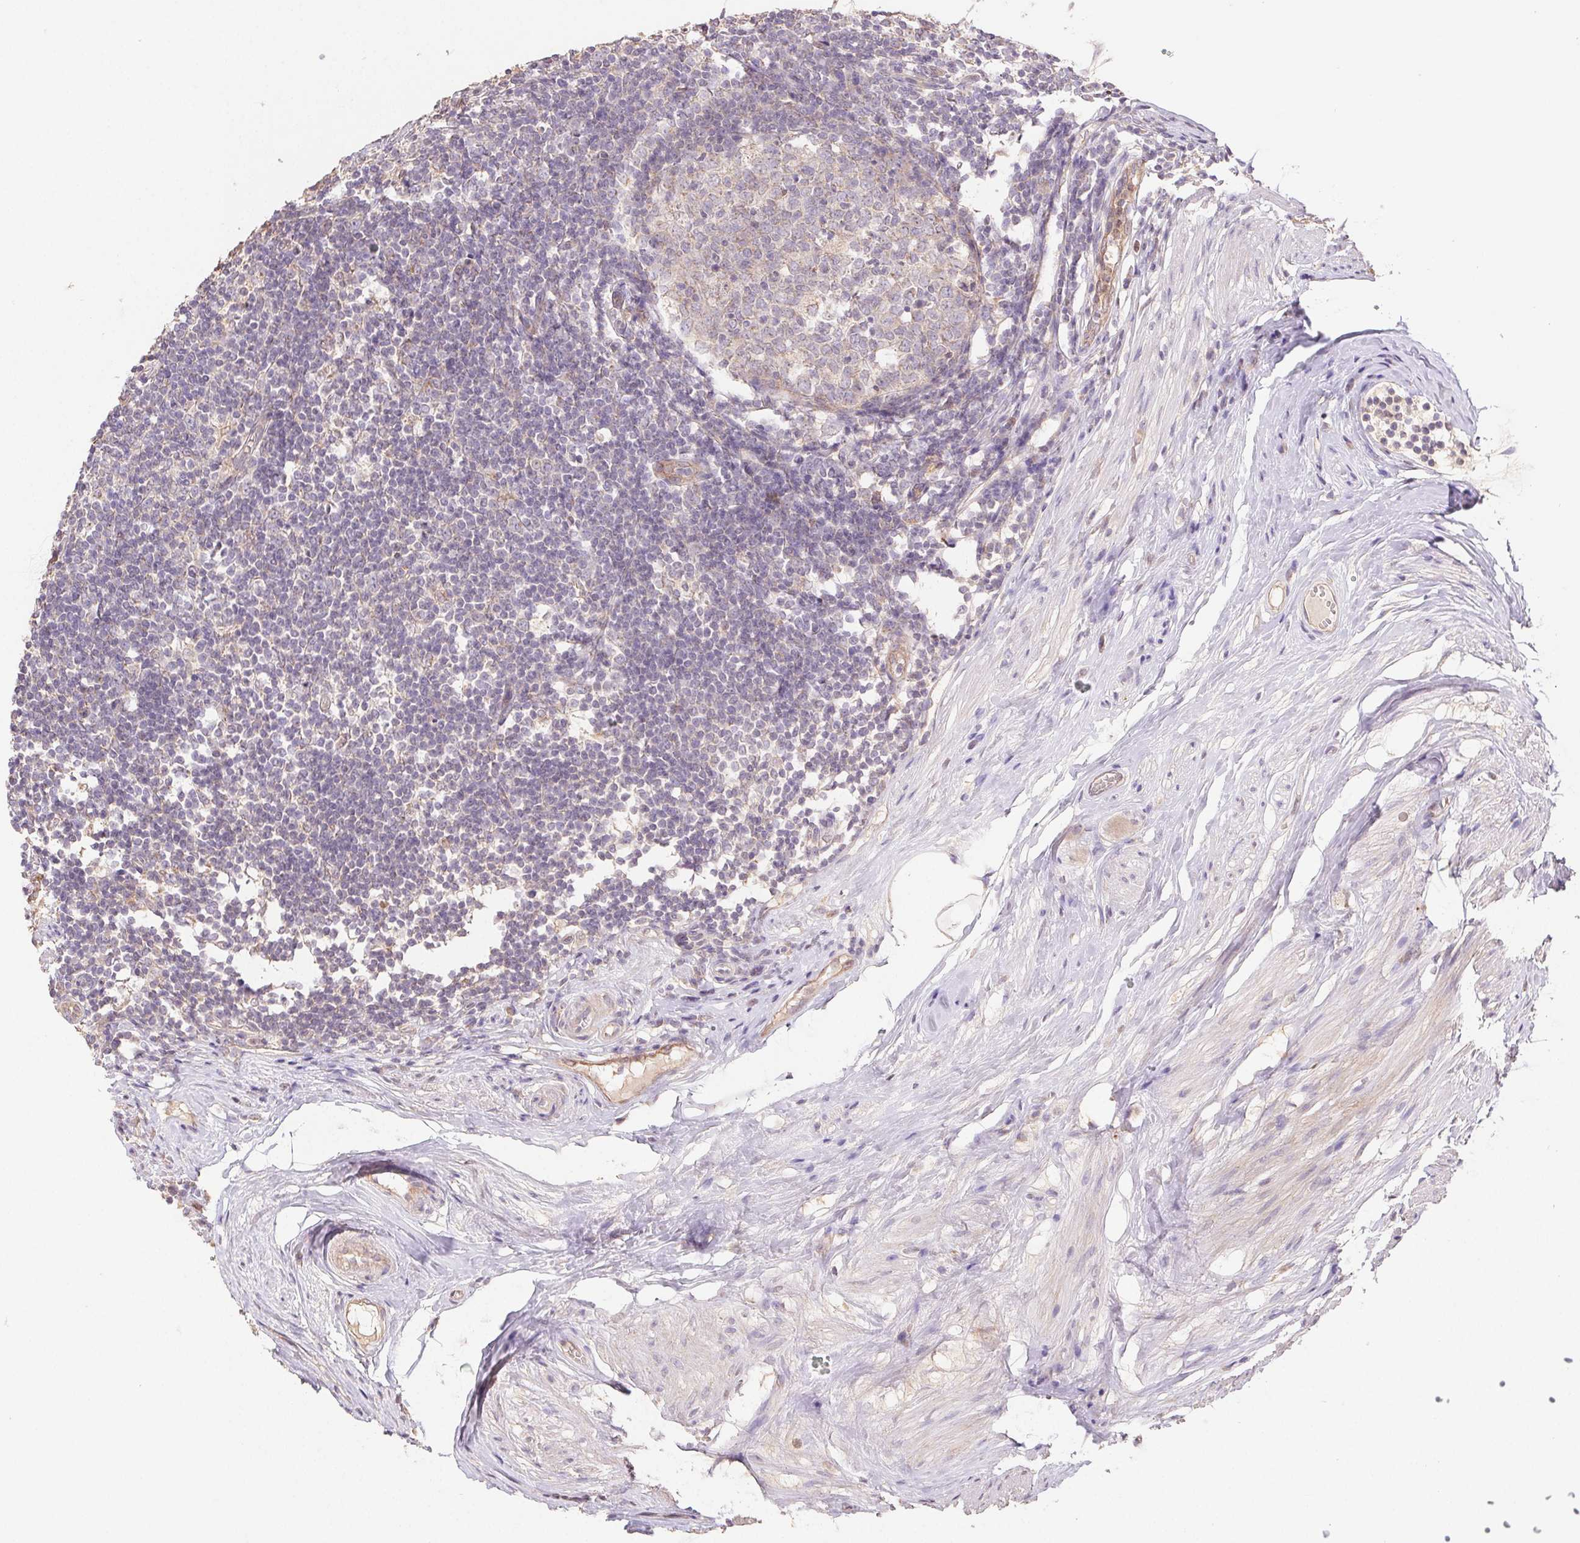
{"staining": {"intensity": "moderate", "quantity": ">75%", "location": "cytoplasmic/membranous"}, "tissue": "appendix", "cell_type": "Glandular cells", "image_type": "normal", "snomed": [{"axis": "morphology", "description": "Normal tissue, NOS"}, {"axis": "topography", "description": "Appendix"}], "caption": "A photomicrograph of appendix stained for a protein exhibits moderate cytoplasmic/membranous brown staining in glandular cells.", "gene": "RAB11A", "patient": {"sex": "female", "age": 56}}